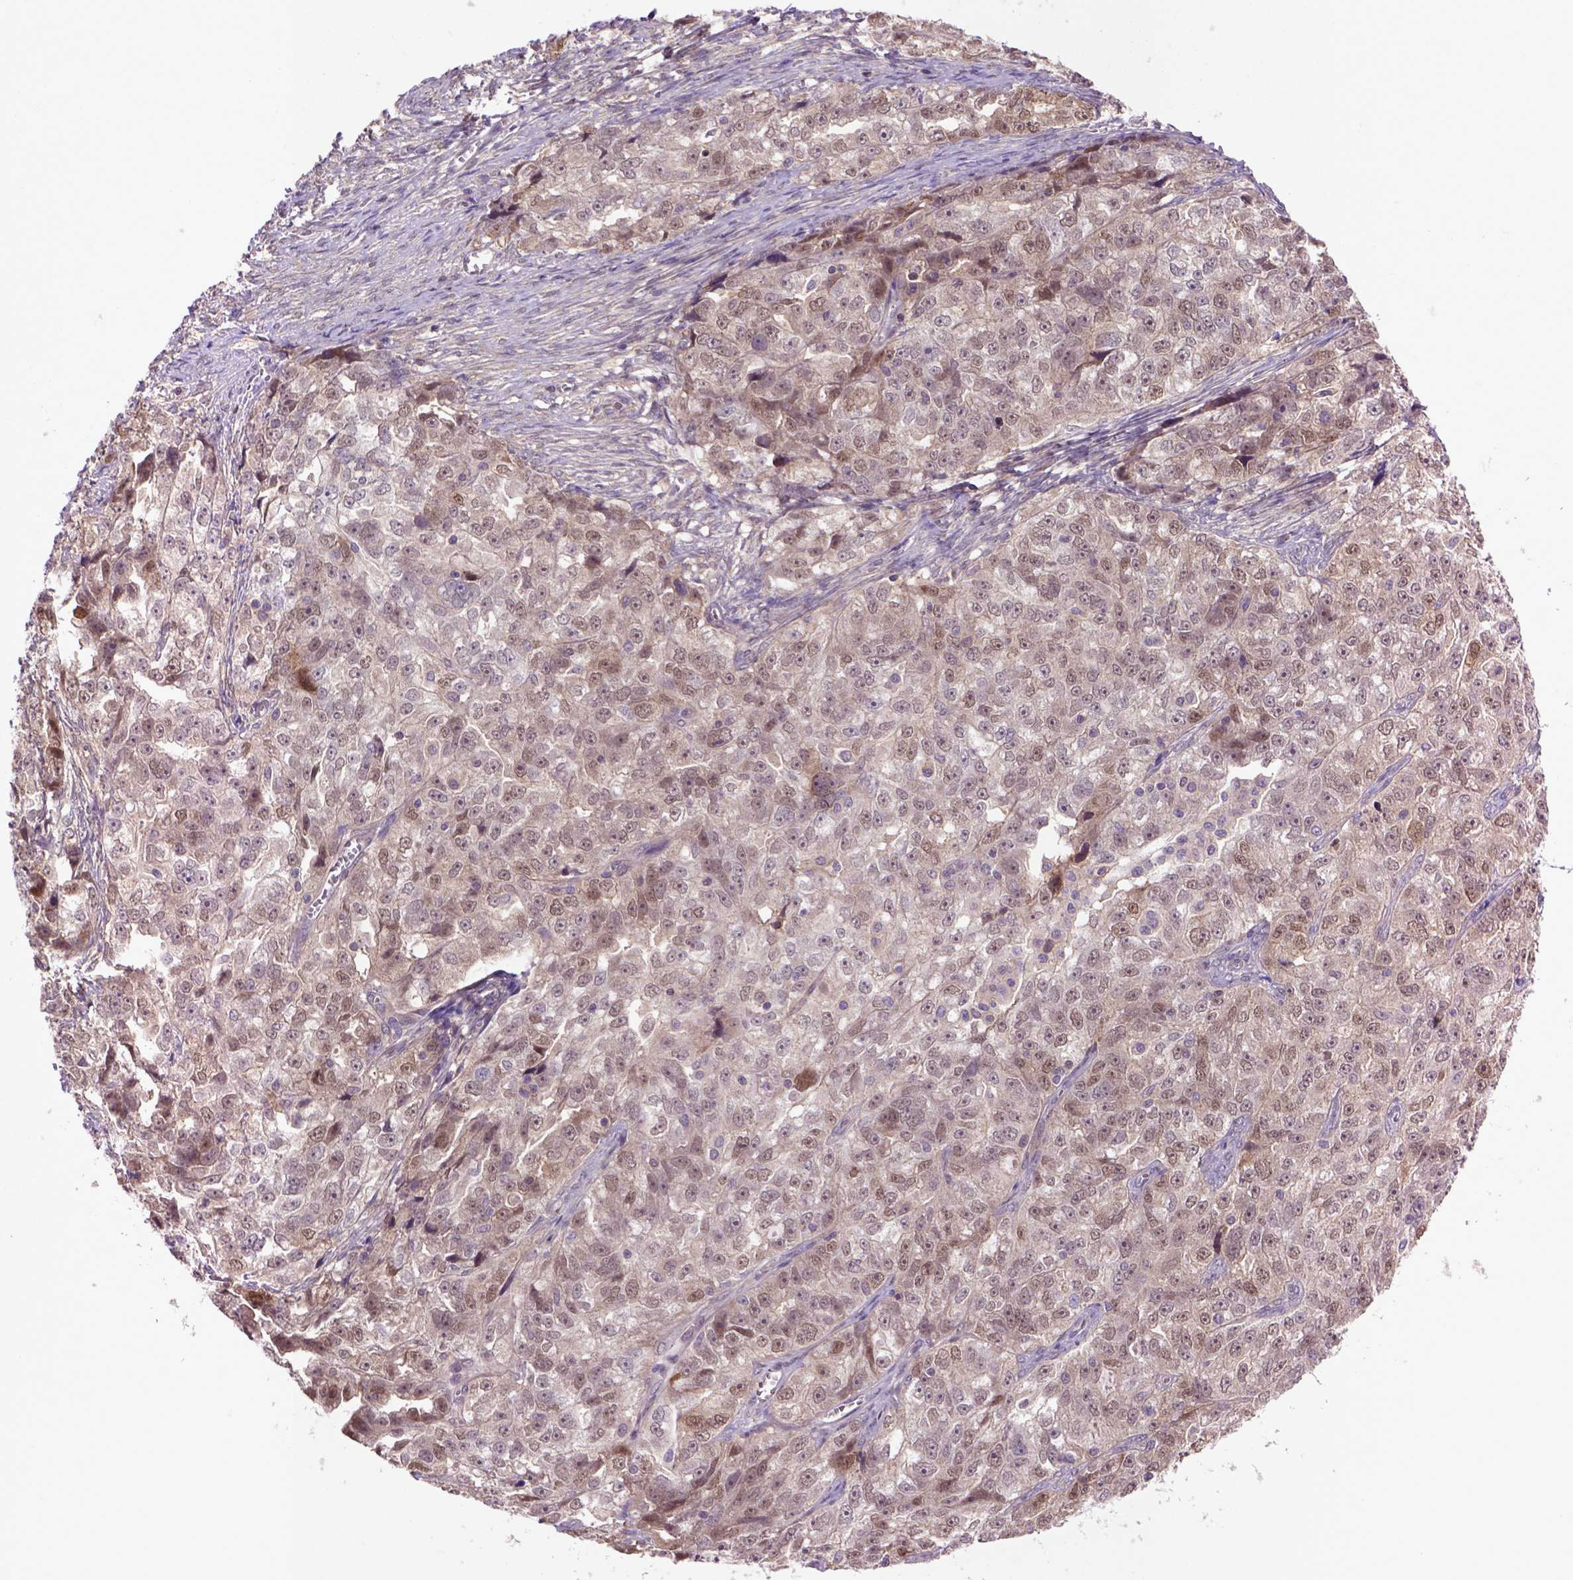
{"staining": {"intensity": "moderate", "quantity": ">75%", "location": "cytoplasmic/membranous,nuclear"}, "tissue": "ovarian cancer", "cell_type": "Tumor cells", "image_type": "cancer", "snomed": [{"axis": "morphology", "description": "Cystadenocarcinoma, serous, NOS"}, {"axis": "topography", "description": "Ovary"}], "caption": "Moderate cytoplasmic/membranous and nuclear expression for a protein is seen in about >75% of tumor cells of ovarian cancer (serous cystadenocarcinoma) using immunohistochemistry (IHC).", "gene": "HSPBP1", "patient": {"sex": "female", "age": 51}}